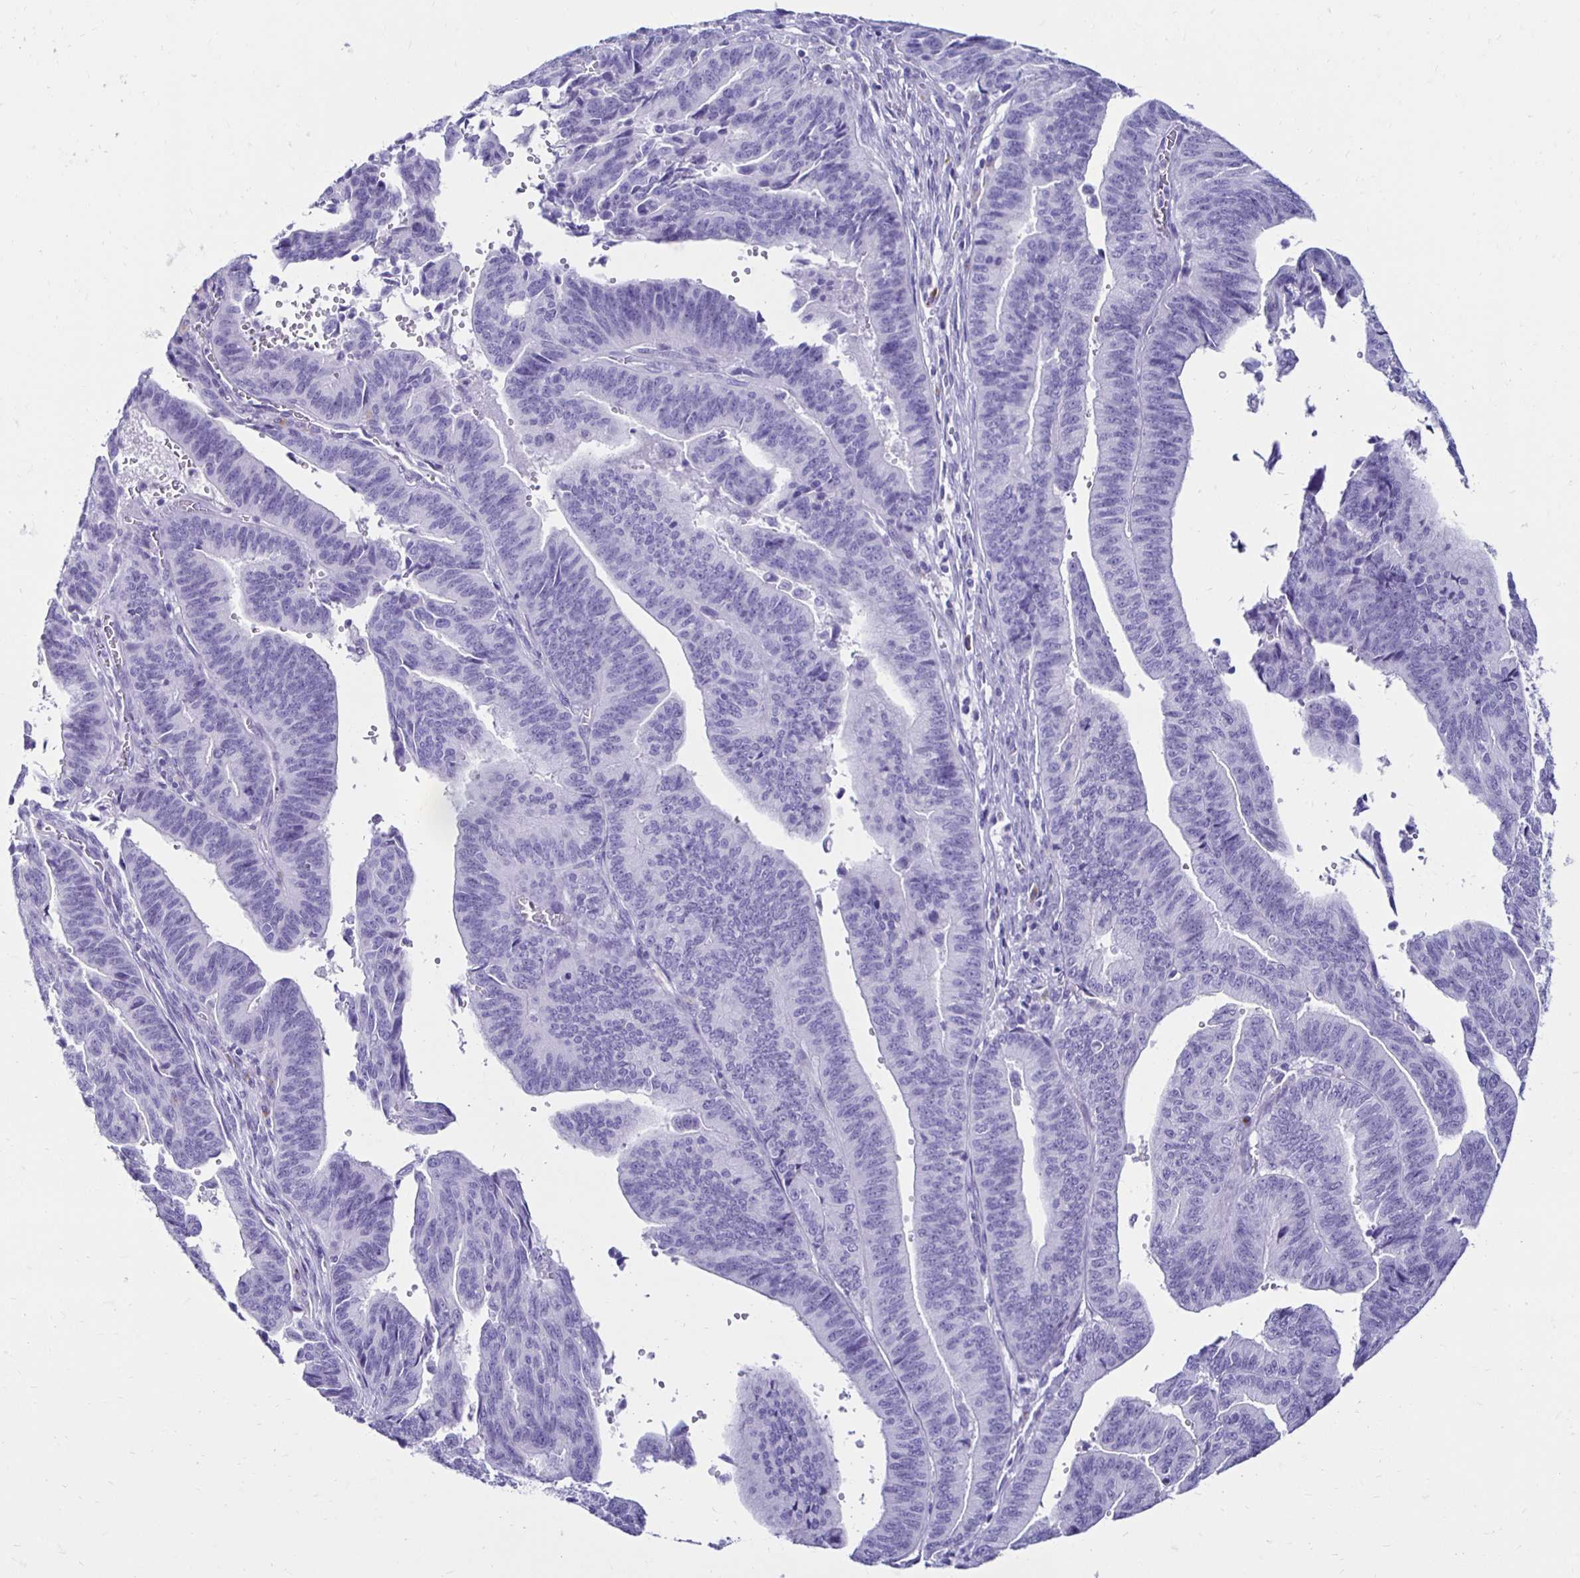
{"staining": {"intensity": "negative", "quantity": "none", "location": "none"}, "tissue": "endometrial cancer", "cell_type": "Tumor cells", "image_type": "cancer", "snomed": [{"axis": "morphology", "description": "Adenocarcinoma, NOS"}, {"axis": "topography", "description": "Endometrium"}], "caption": "Image shows no significant protein positivity in tumor cells of endometrial adenocarcinoma. Brightfield microscopy of IHC stained with DAB (brown) and hematoxylin (blue), captured at high magnification.", "gene": "CST5", "patient": {"sex": "female", "age": 65}}